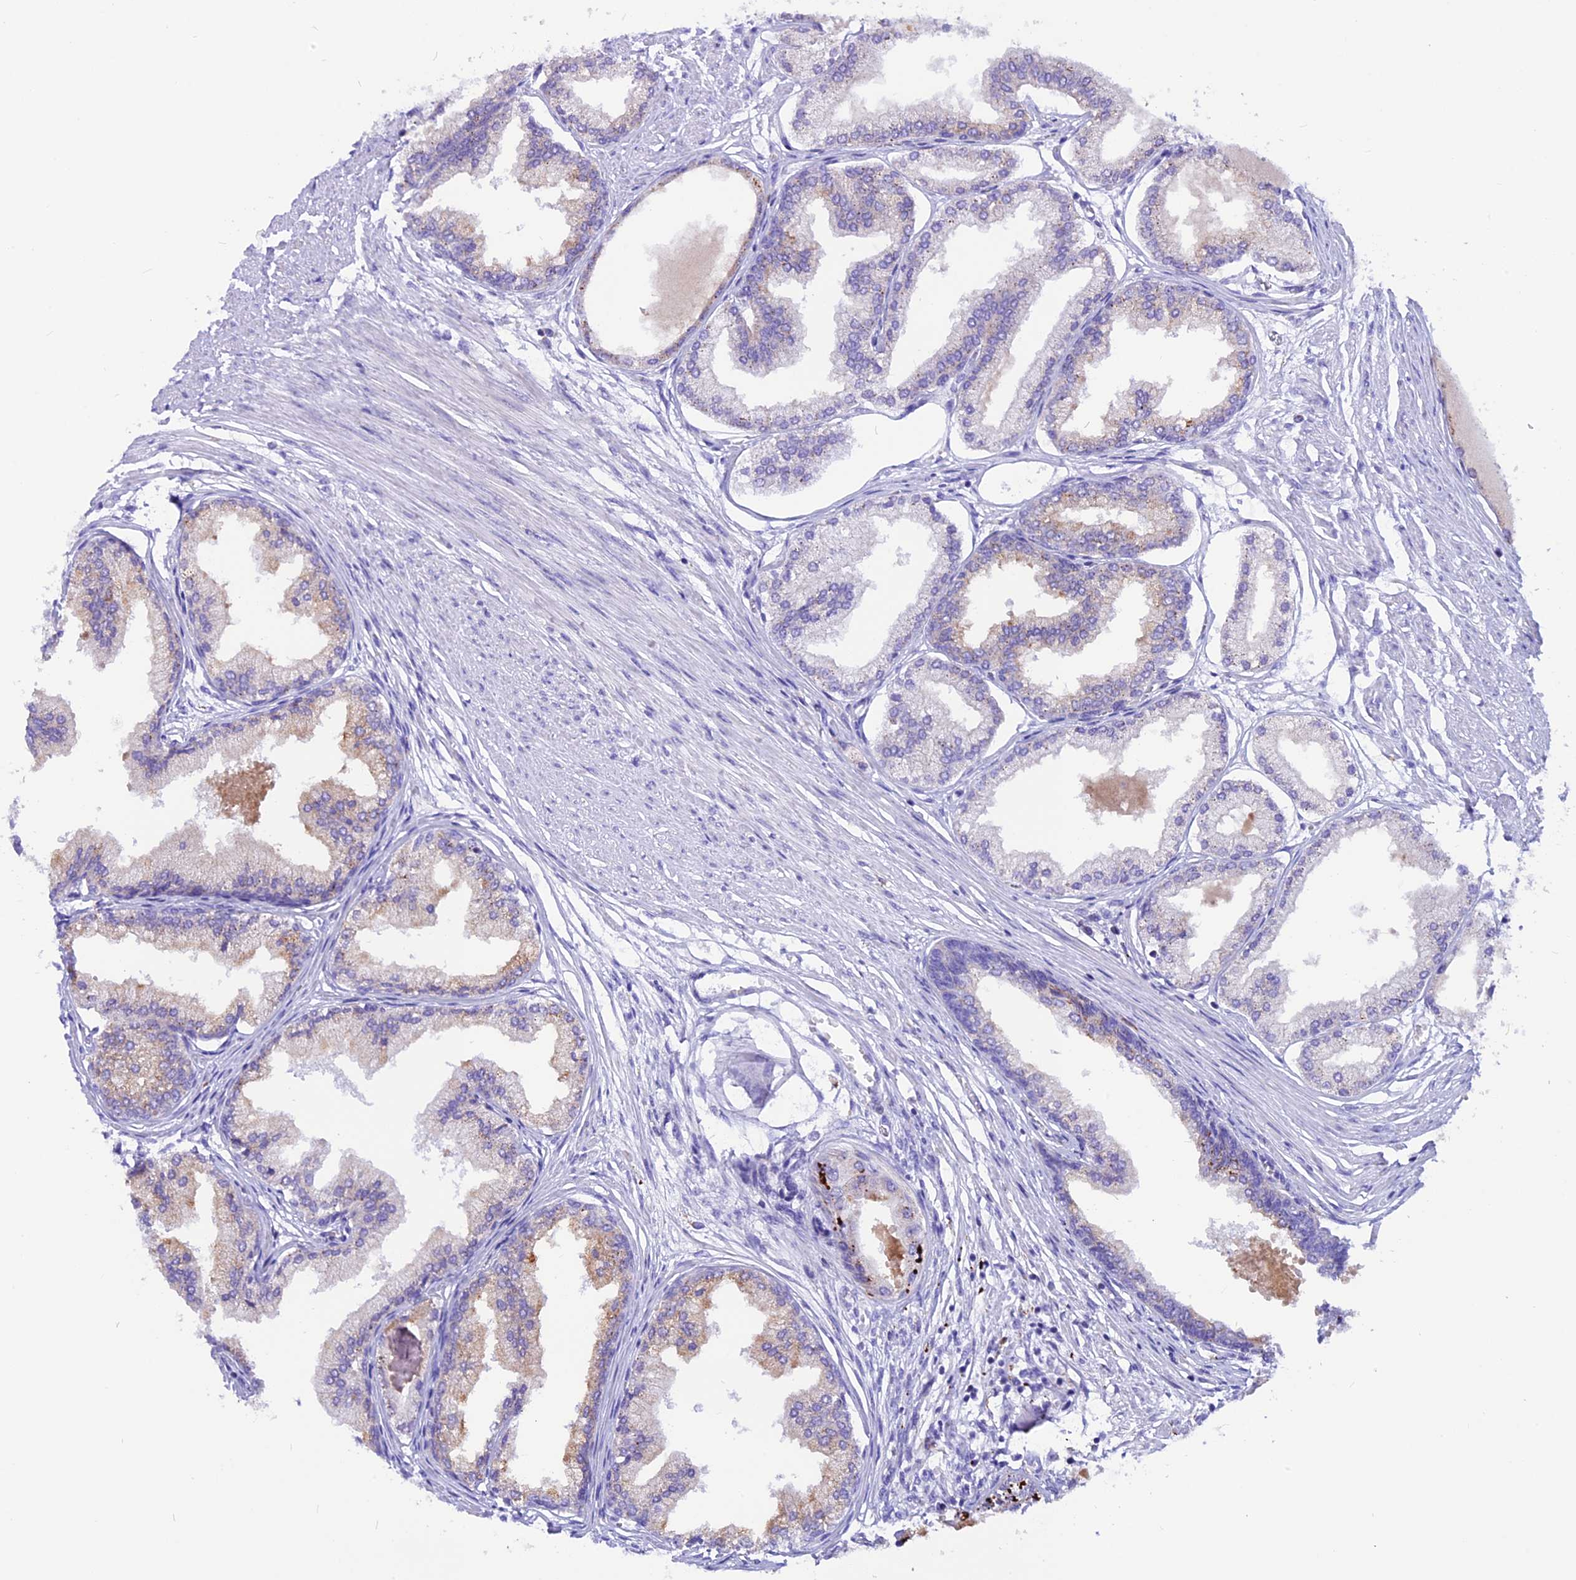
{"staining": {"intensity": "weak", "quantity": "<25%", "location": "cytoplasmic/membranous"}, "tissue": "prostate cancer", "cell_type": "Tumor cells", "image_type": "cancer", "snomed": [{"axis": "morphology", "description": "Adenocarcinoma, Low grade"}, {"axis": "topography", "description": "Prostate"}], "caption": "Human prostate cancer (low-grade adenocarcinoma) stained for a protein using immunohistochemistry exhibits no expression in tumor cells.", "gene": "THRSP", "patient": {"sex": "male", "age": 63}}